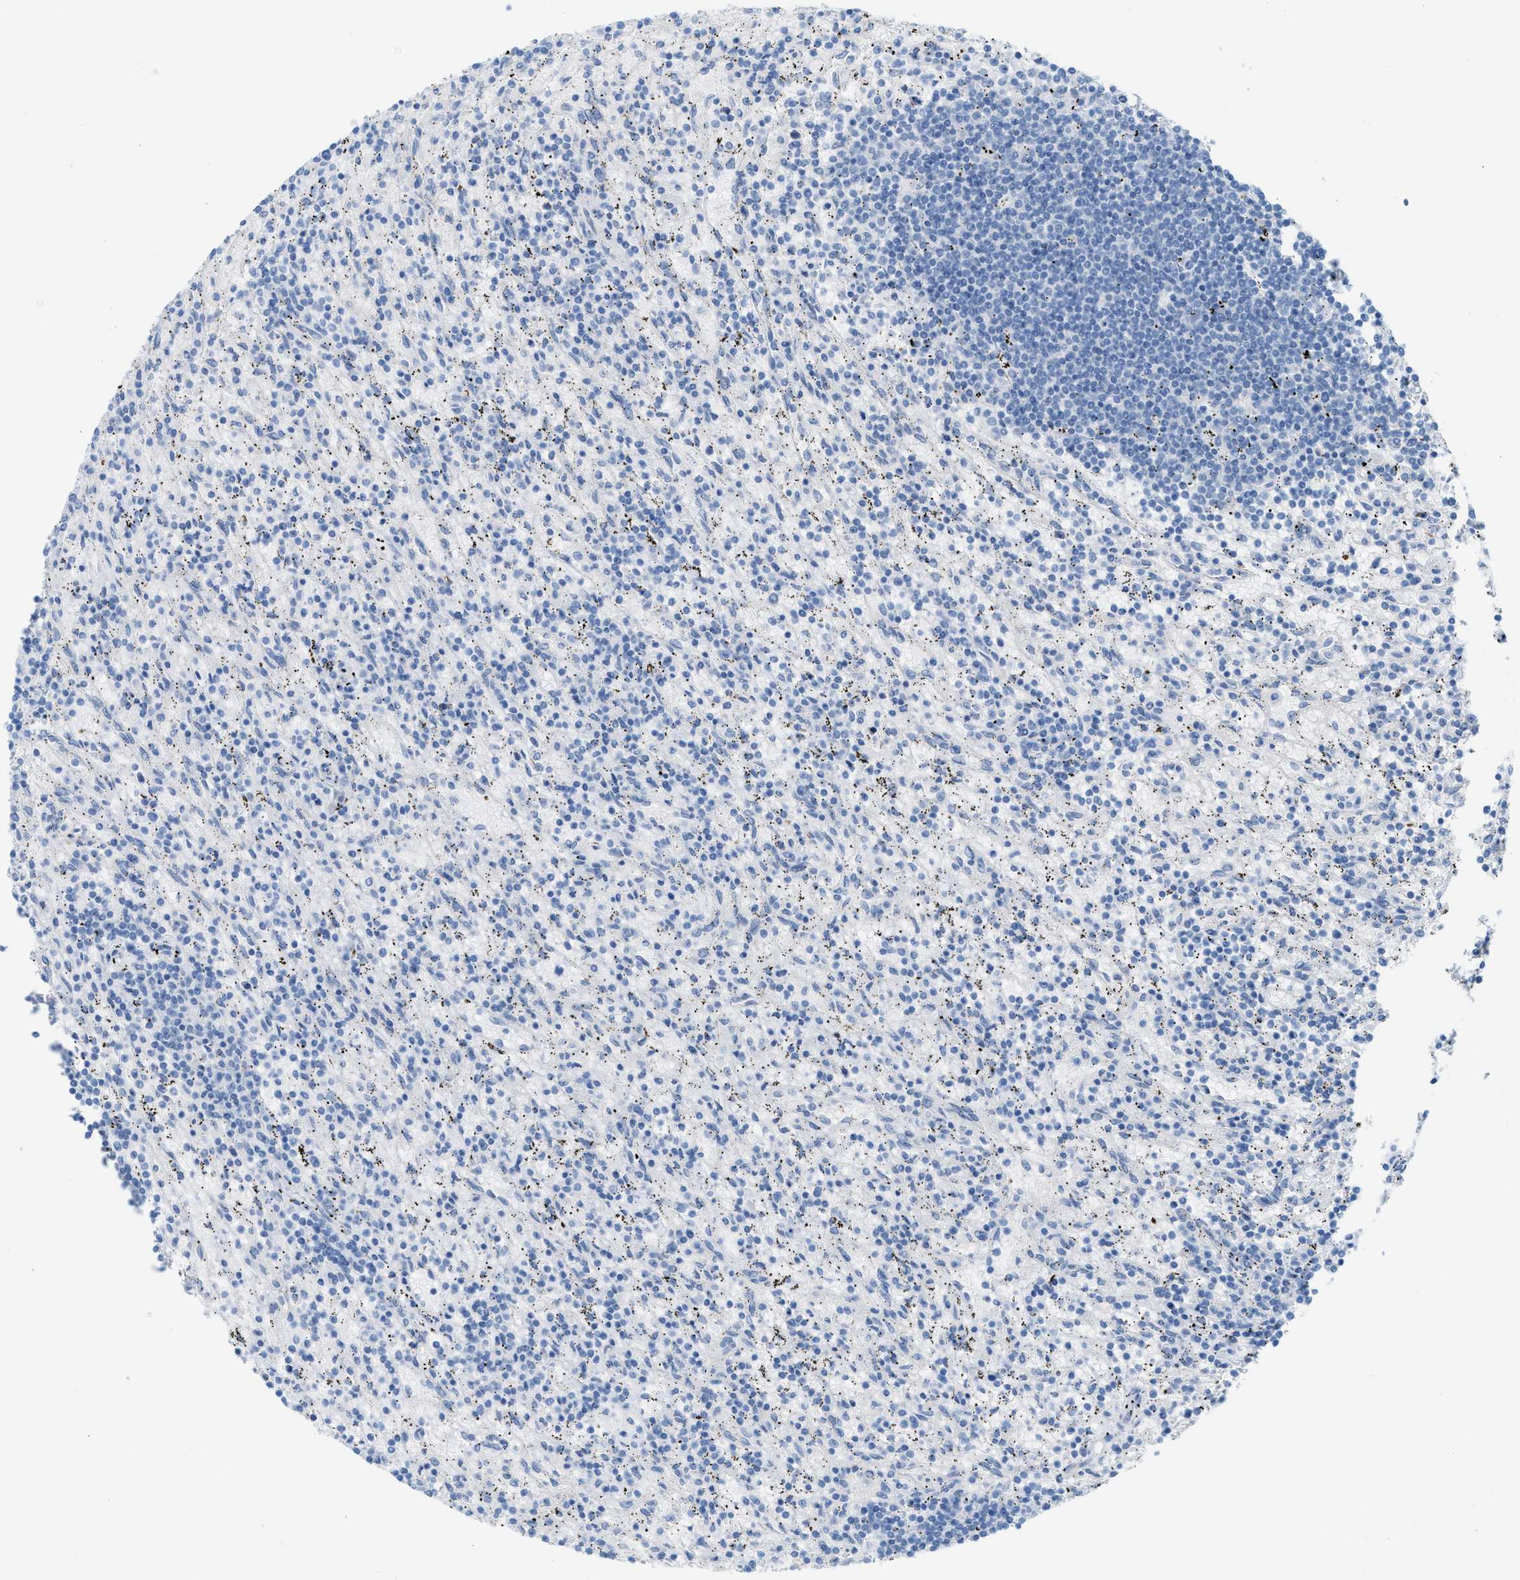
{"staining": {"intensity": "negative", "quantity": "none", "location": "none"}, "tissue": "lymphoma", "cell_type": "Tumor cells", "image_type": "cancer", "snomed": [{"axis": "morphology", "description": "Malignant lymphoma, non-Hodgkin's type, Low grade"}, {"axis": "topography", "description": "Spleen"}], "caption": "Lymphoma was stained to show a protein in brown. There is no significant staining in tumor cells.", "gene": "MPP3", "patient": {"sex": "male", "age": 76}}